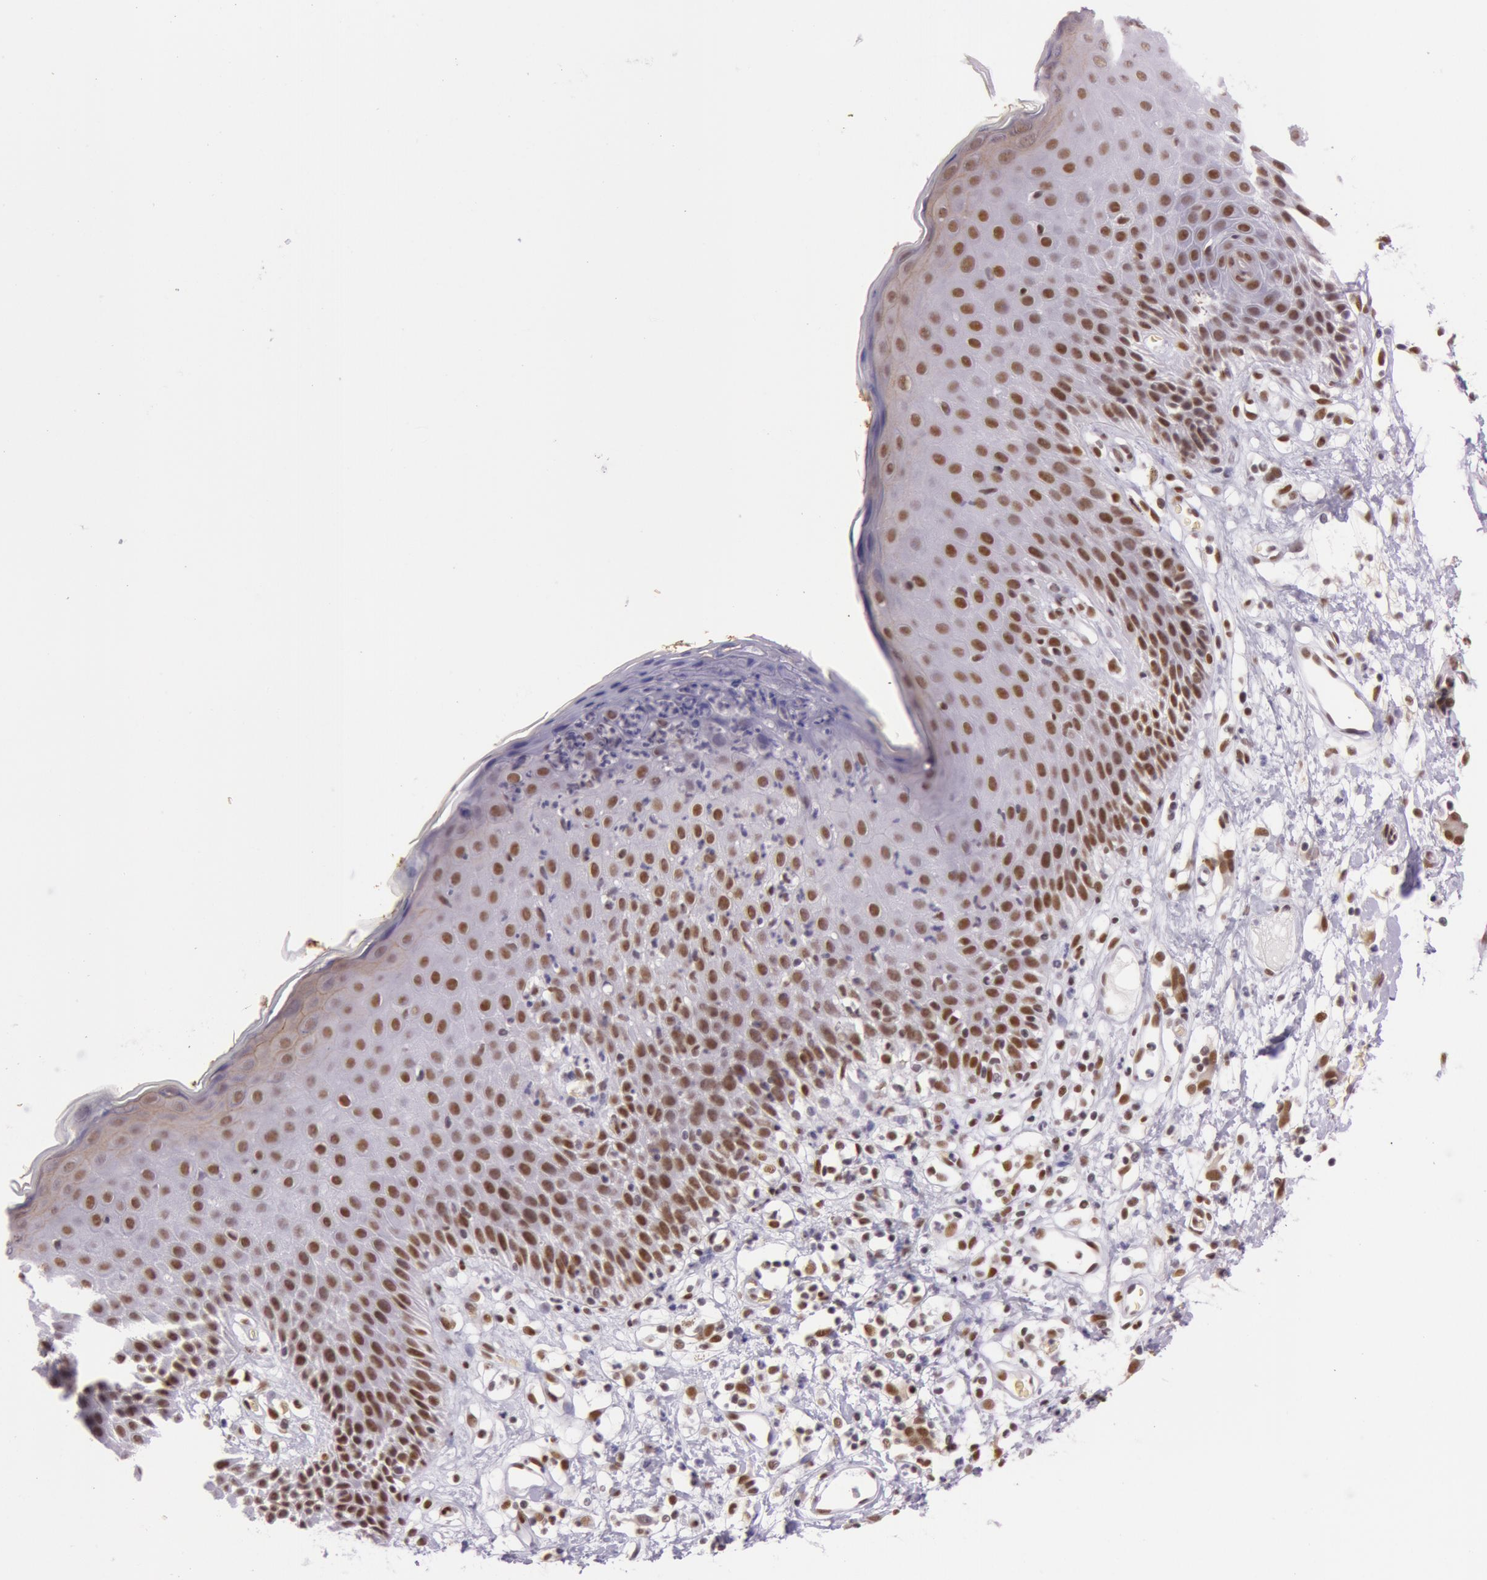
{"staining": {"intensity": "moderate", "quantity": "25%-75%", "location": "nuclear"}, "tissue": "skin", "cell_type": "Epidermal cells", "image_type": "normal", "snomed": [{"axis": "morphology", "description": "Normal tissue, NOS"}, {"axis": "topography", "description": "Vulva"}, {"axis": "topography", "description": "Peripheral nerve tissue"}], "caption": "Moderate nuclear expression is appreciated in approximately 25%-75% of epidermal cells in normal skin.", "gene": "NBN", "patient": {"sex": "female", "age": 68}}